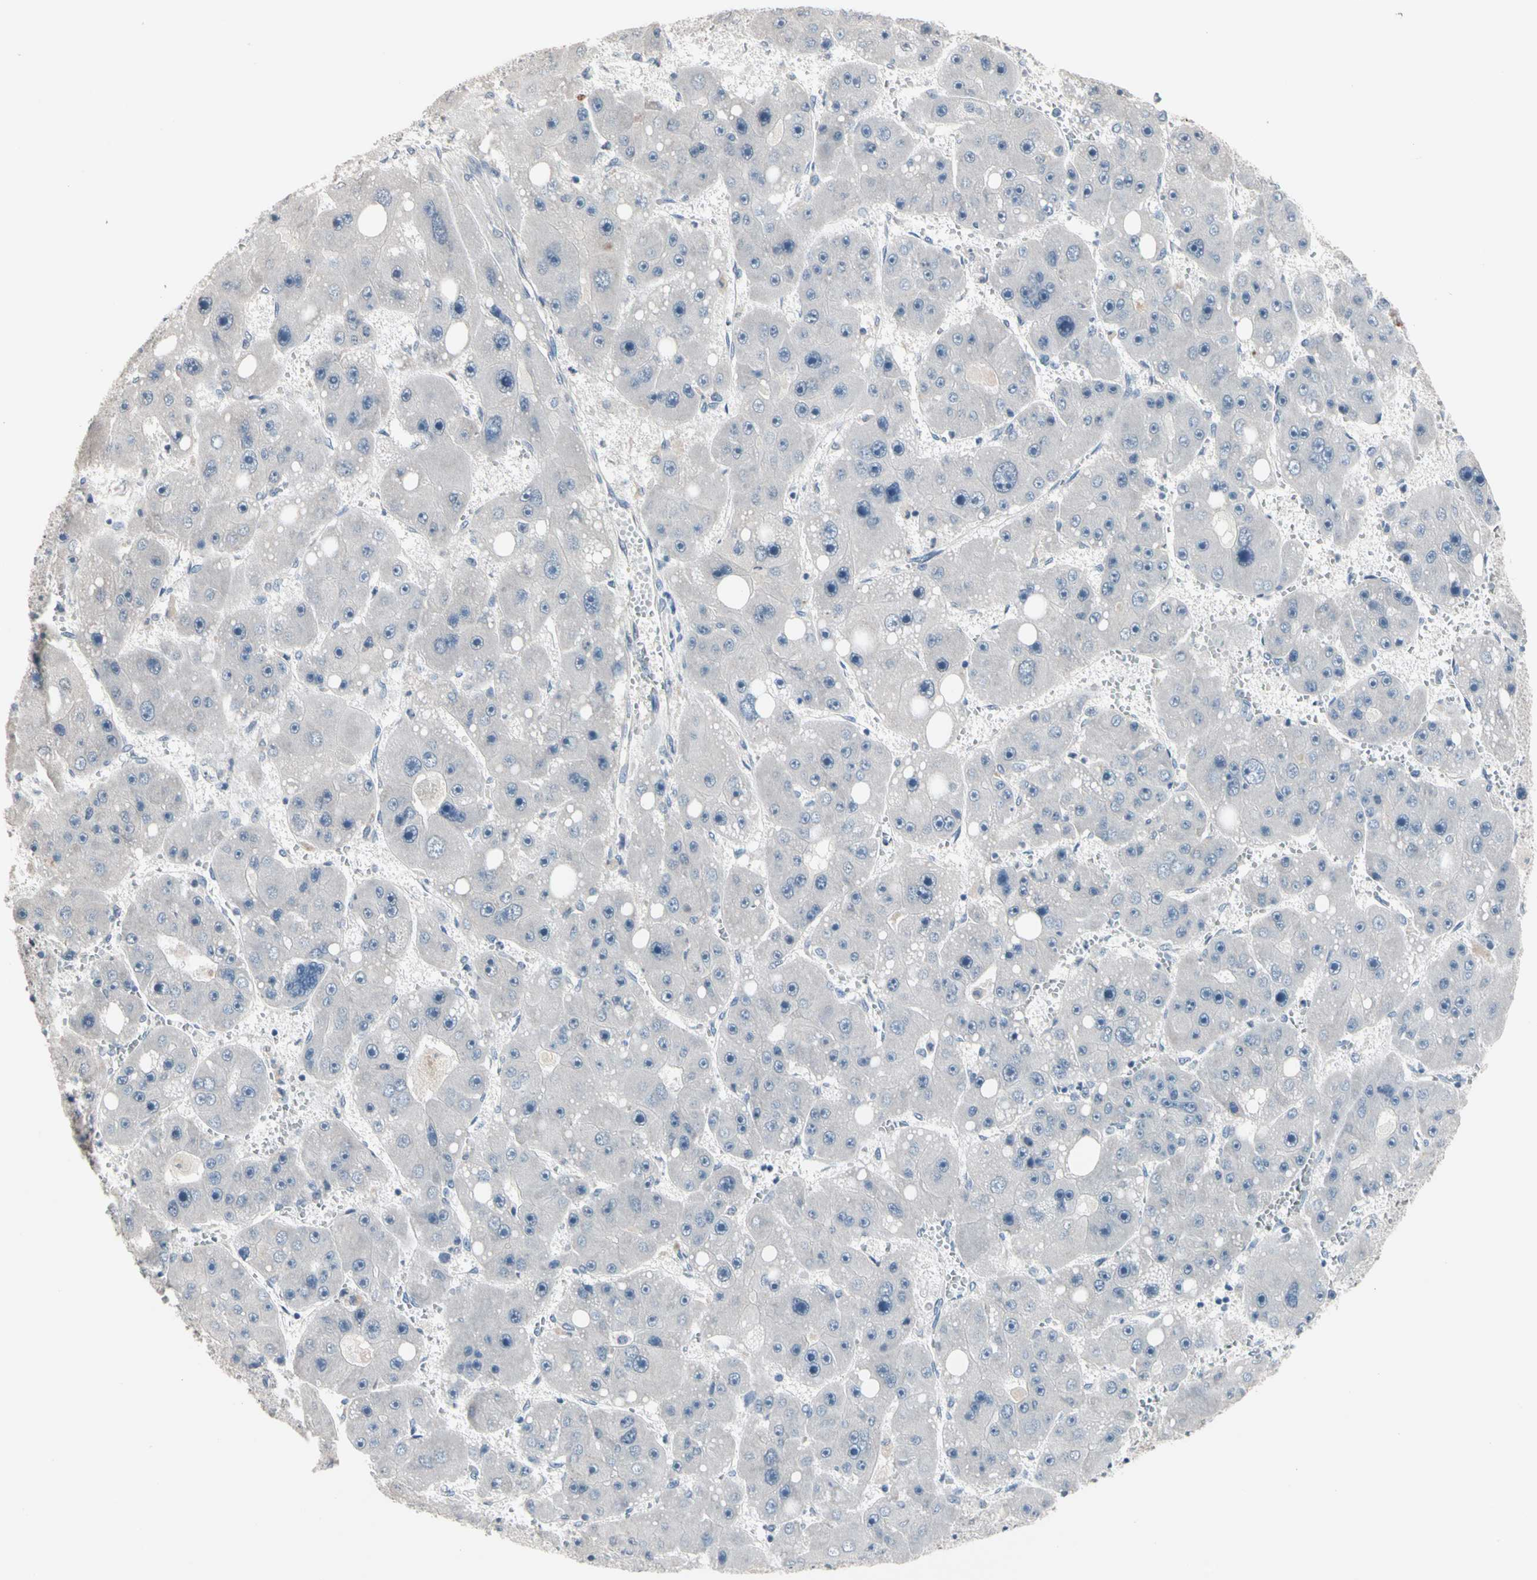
{"staining": {"intensity": "negative", "quantity": "none", "location": "none"}, "tissue": "liver cancer", "cell_type": "Tumor cells", "image_type": "cancer", "snomed": [{"axis": "morphology", "description": "Carcinoma, Hepatocellular, NOS"}, {"axis": "topography", "description": "Liver"}], "caption": "Tumor cells show no significant staining in liver hepatocellular carcinoma. The staining is performed using DAB (3,3'-diaminobenzidine) brown chromogen with nuclei counter-stained in using hematoxylin.", "gene": "SV2A", "patient": {"sex": "female", "age": 61}}